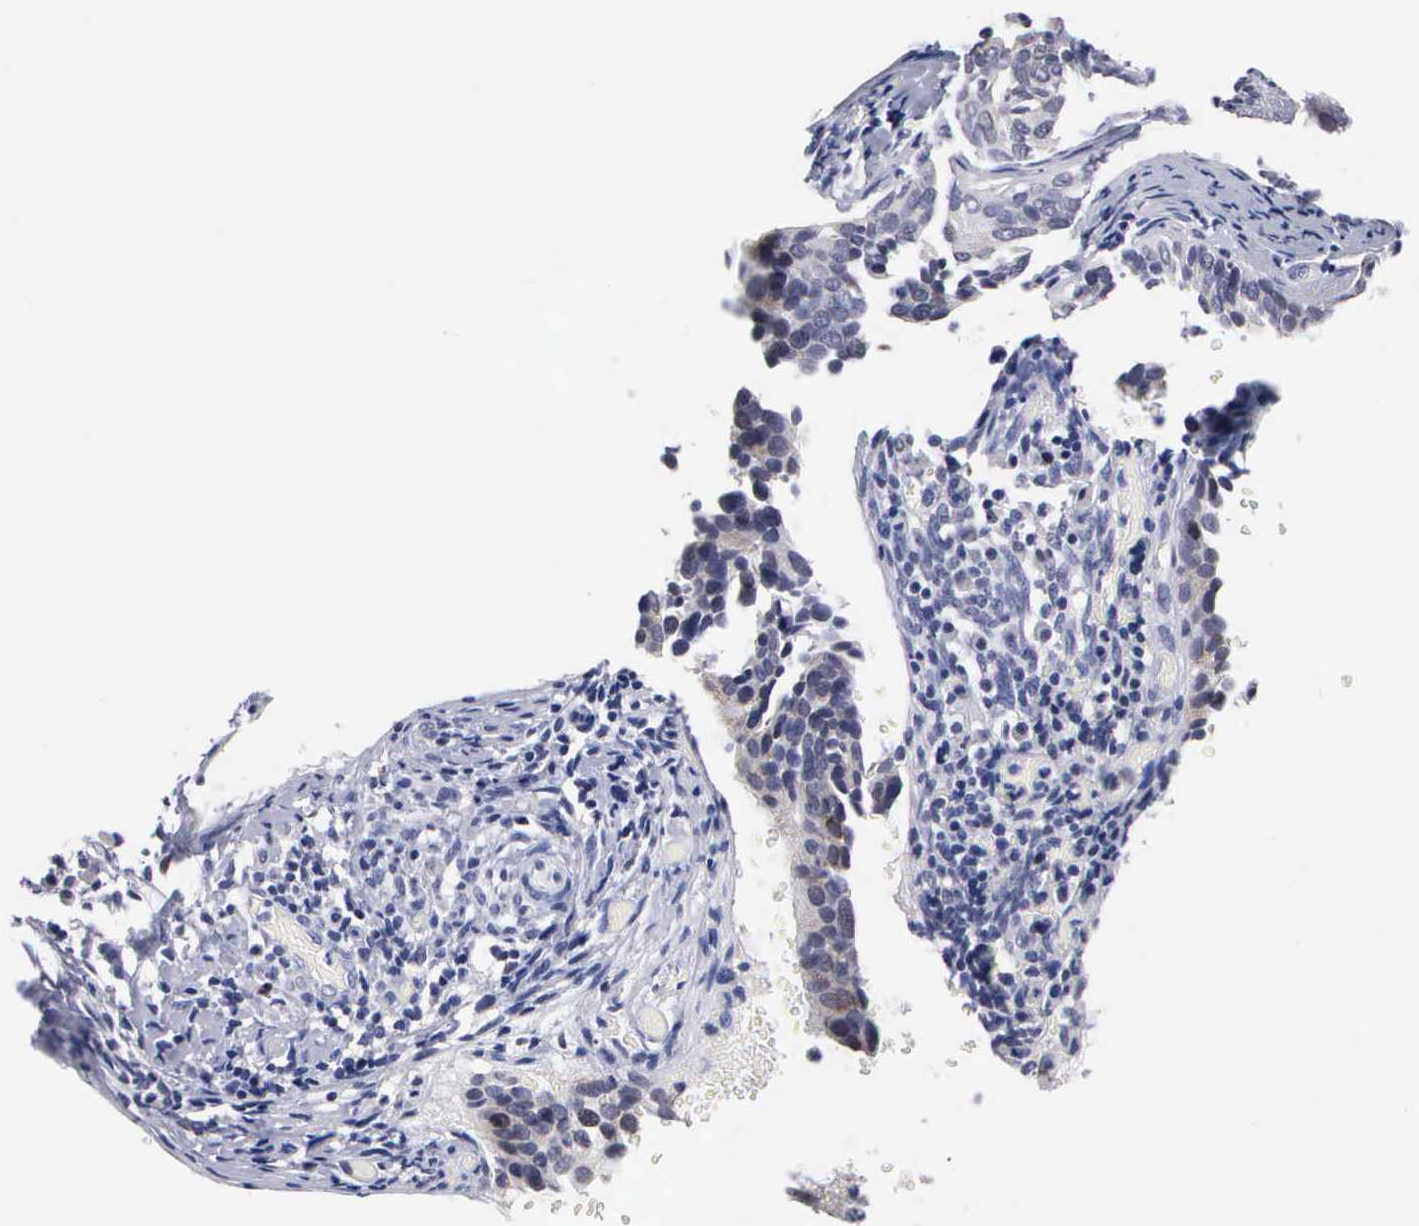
{"staining": {"intensity": "negative", "quantity": "none", "location": "none"}, "tissue": "cervical cancer", "cell_type": "Tumor cells", "image_type": "cancer", "snomed": [{"axis": "morphology", "description": "Squamous cell carcinoma, NOS"}, {"axis": "topography", "description": "Cervix"}], "caption": "Immunohistochemistry of cervical cancer (squamous cell carcinoma) demonstrates no expression in tumor cells.", "gene": "KDM6A", "patient": {"sex": "female", "age": 31}}